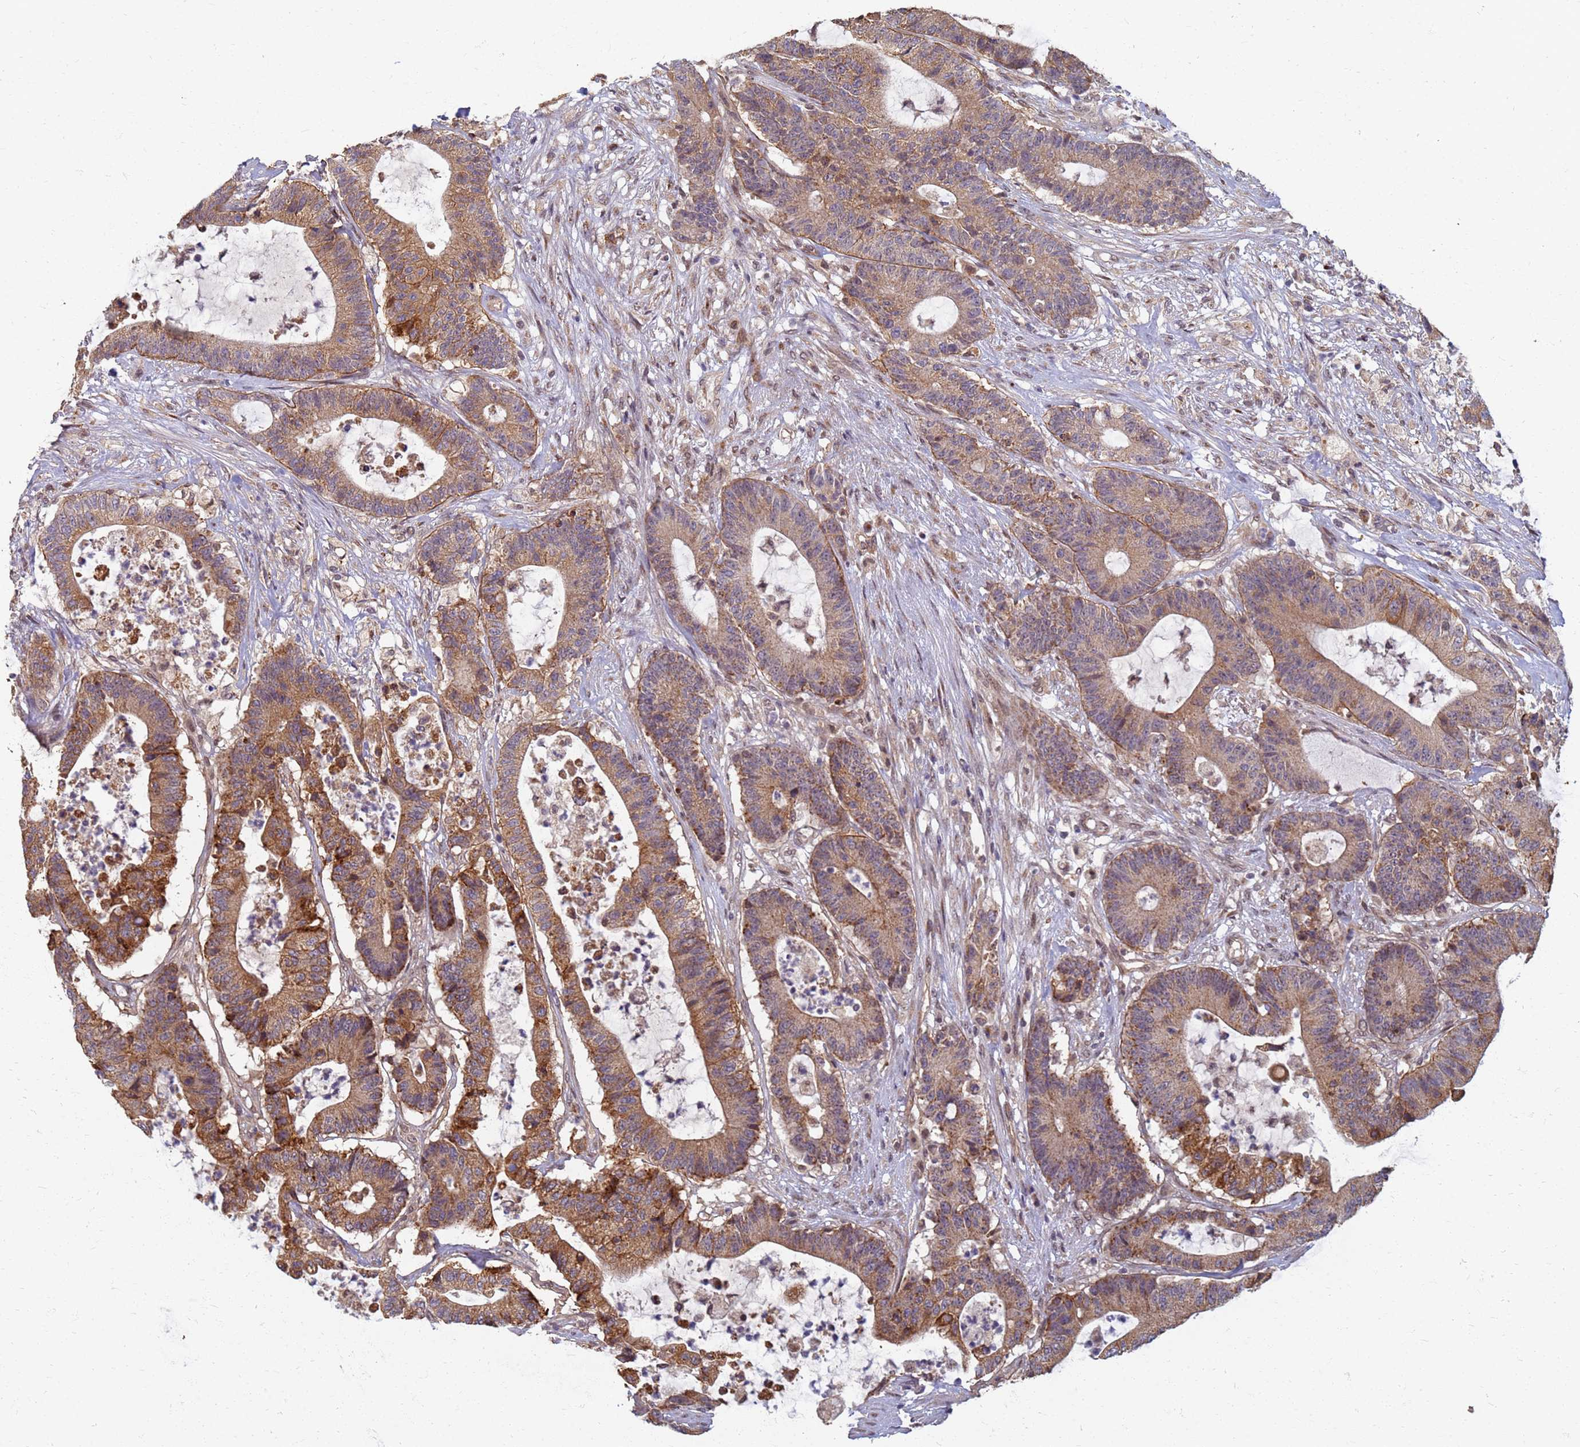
{"staining": {"intensity": "moderate", "quantity": ">75%", "location": "cytoplasmic/membranous"}, "tissue": "colorectal cancer", "cell_type": "Tumor cells", "image_type": "cancer", "snomed": [{"axis": "morphology", "description": "Adenocarcinoma, NOS"}, {"axis": "topography", "description": "Colon"}], "caption": "A photomicrograph of adenocarcinoma (colorectal) stained for a protein reveals moderate cytoplasmic/membranous brown staining in tumor cells. (IHC, brightfield microscopy, high magnification).", "gene": "ITGB4", "patient": {"sex": "female", "age": 84}}